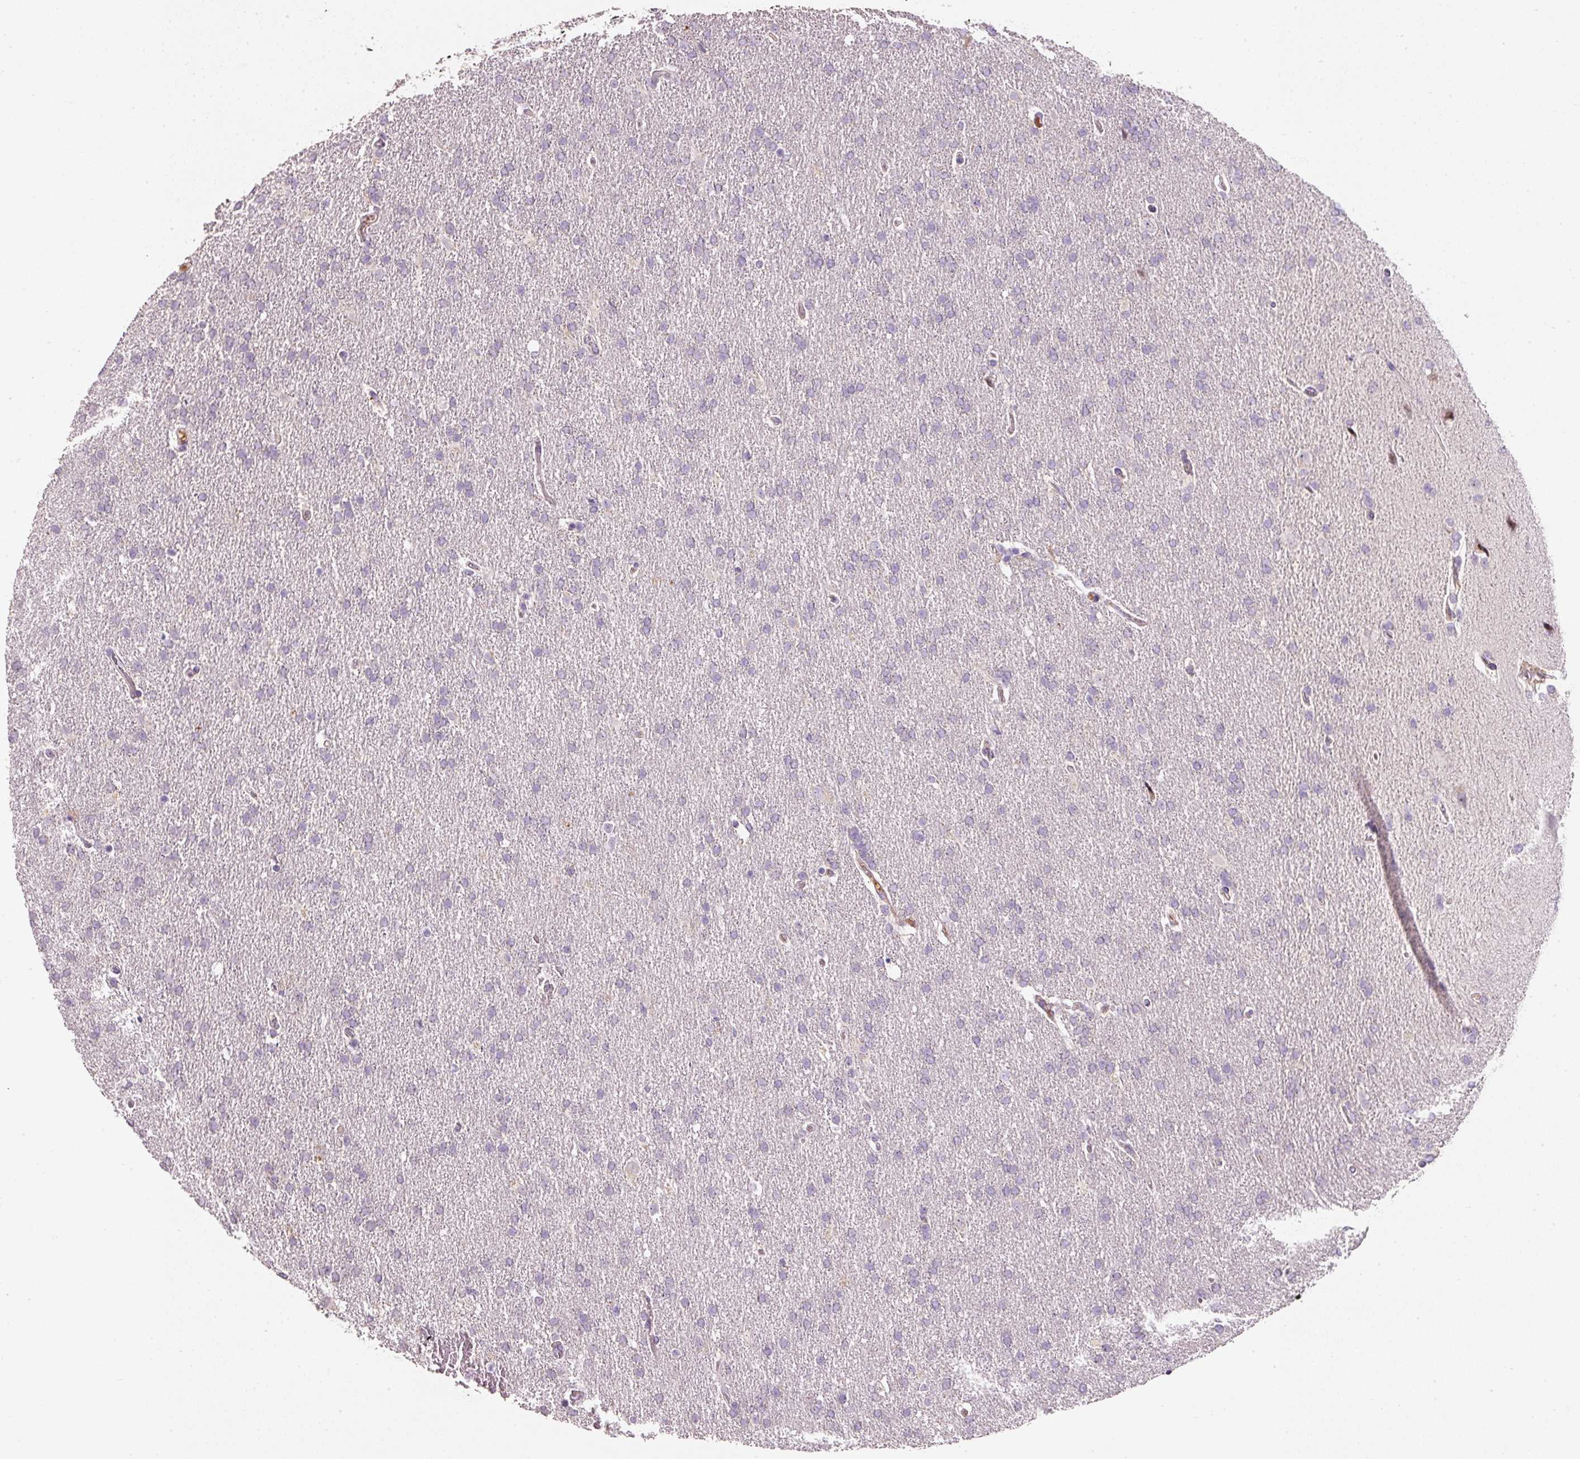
{"staining": {"intensity": "negative", "quantity": "none", "location": "none"}, "tissue": "glioma", "cell_type": "Tumor cells", "image_type": "cancer", "snomed": [{"axis": "morphology", "description": "Glioma, malignant, High grade"}, {"axis": "topography", "description": "Brain"}], "caption": "A histopathology image of human glioma is negative for staining in tumor cells.", "gene": "TMEM37", "patient": {"sex": "male", "age": 72}}